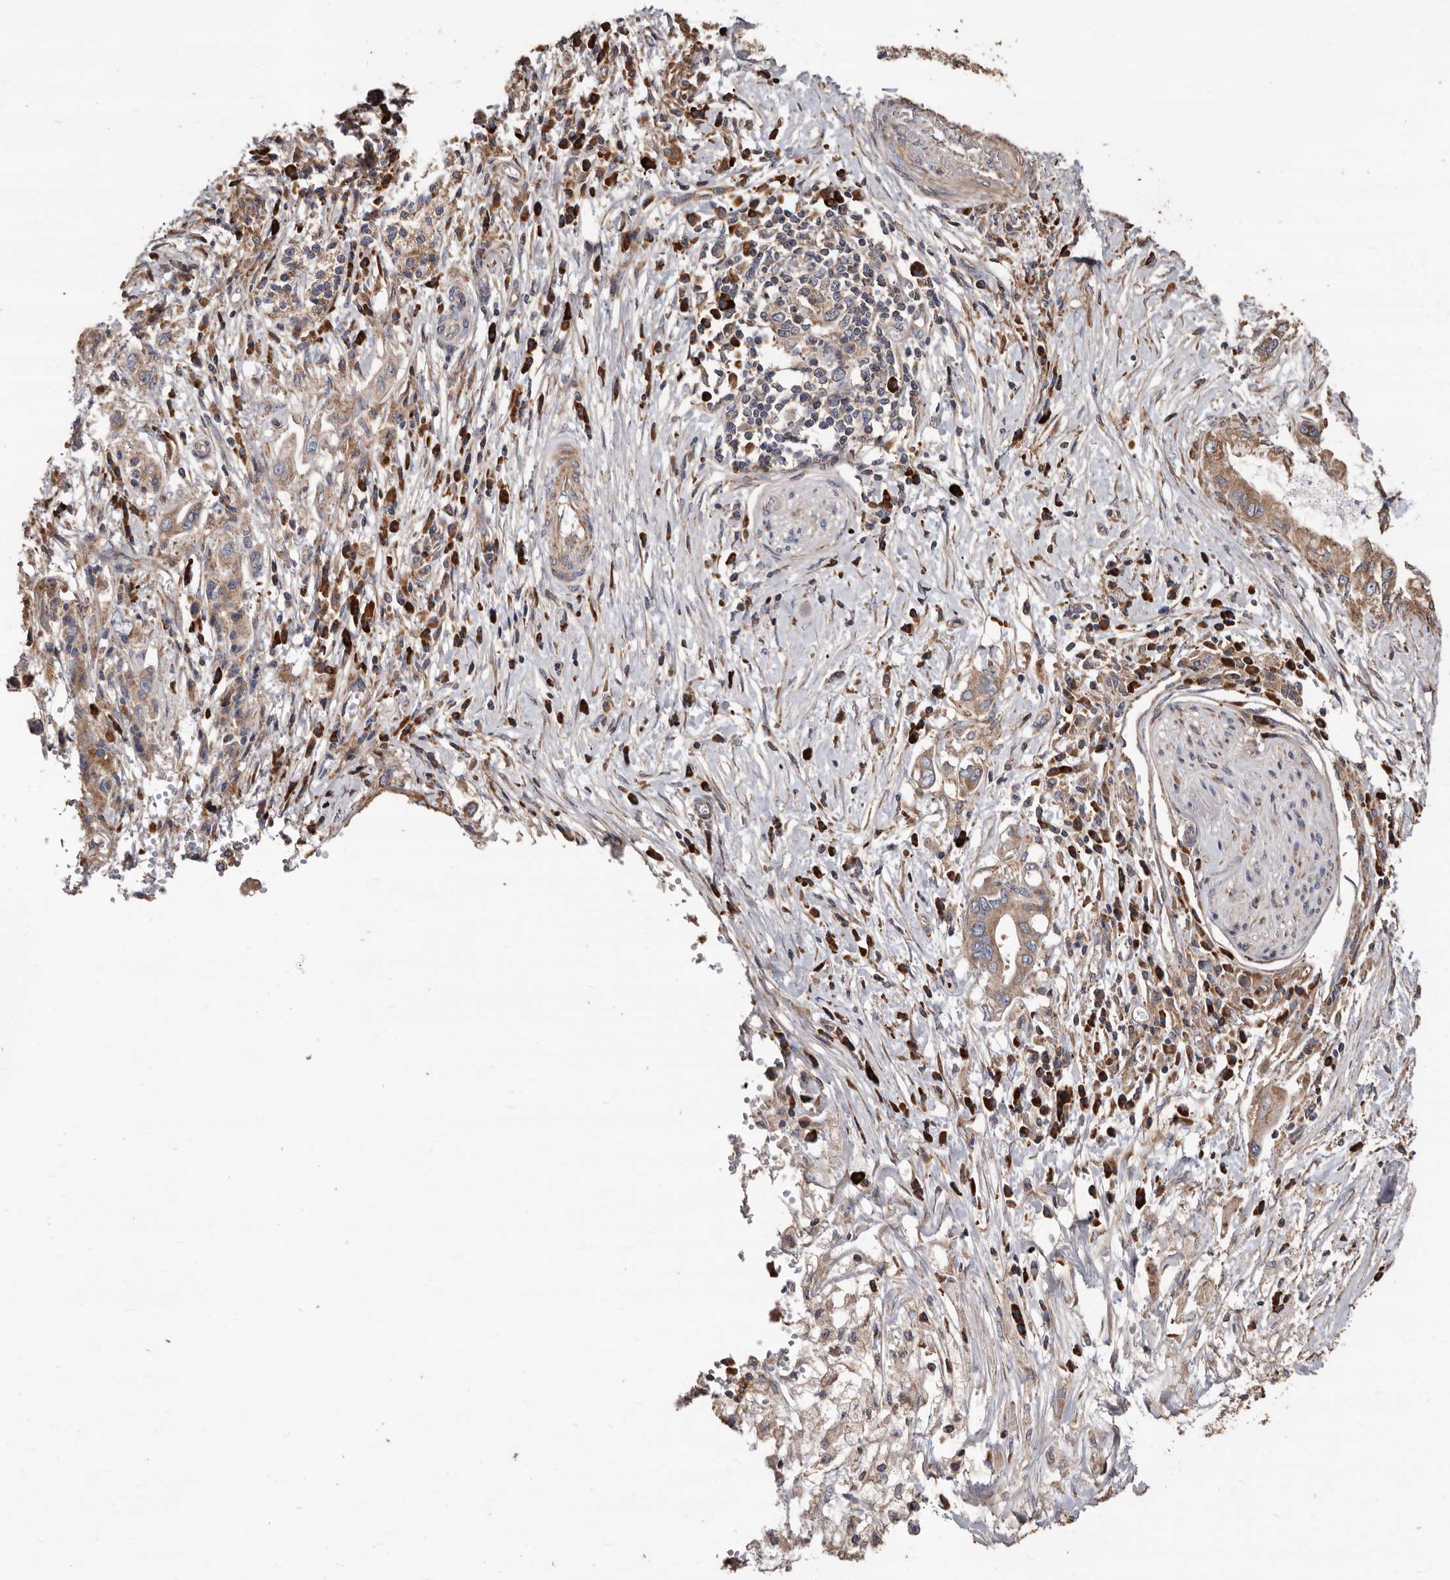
{"staining": {"intensity": "moderate", "quantity": ">75%", "location": "cytoplasmic/membranous"}, "tissue": "pancreatic cancer", "cell_type": "Tumor cells", "image_type": "cancer", "snomed": [{"axis": "morphology", "description": "Adenocarcinoma, NOS"}, {"axis": "topography", "description": "Pancreas"}], "caption": "Protein staining by IHC shows moderate cytoplasmic/membranous expression in about >75% of tumor cells in pancreatic cancer.", "gene": "OSGIN2", "patient": {"sex": "female", "age": 73}}